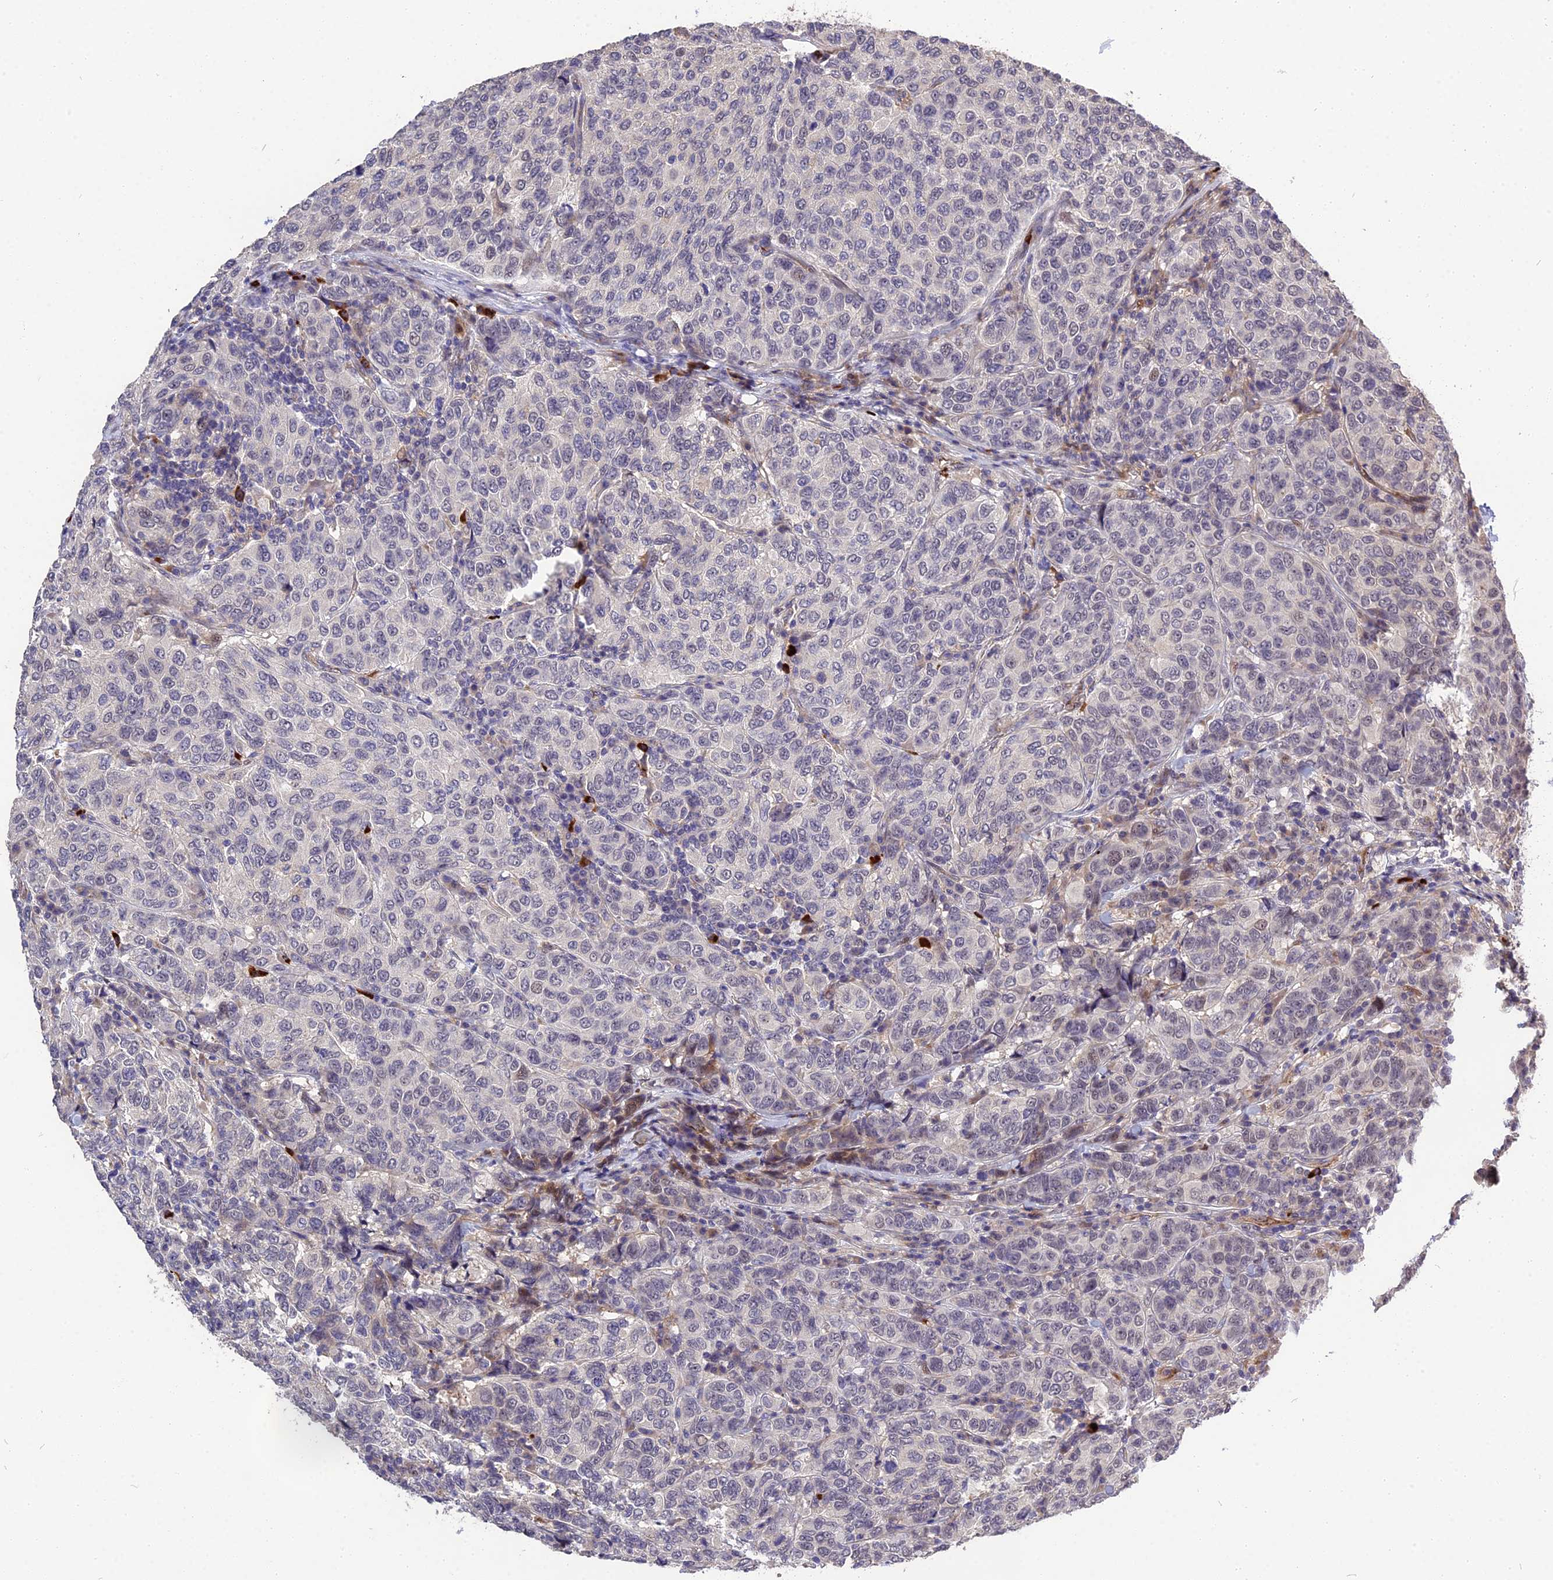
{"staining": {"intensity": "negative", "quantity": "none", "location": "none"}, "tissue": "breast cancer", "cell_type": "Tumor cells", "image_type": "cancer", "snomed": [{"axis": "morphology", "description": "Duct carcinoma"}, {"axis": "topography", "description": "Breast"}], "caption": "Immunohistochemistry (IHC) micrograph of breast cancer (infiltrating ductal carcinoma) stained for a protein (brown), which exhibits no staining in tumor cells.", "gene": "MFSD2A", "patient": {"sex": "female", "age": 55}}